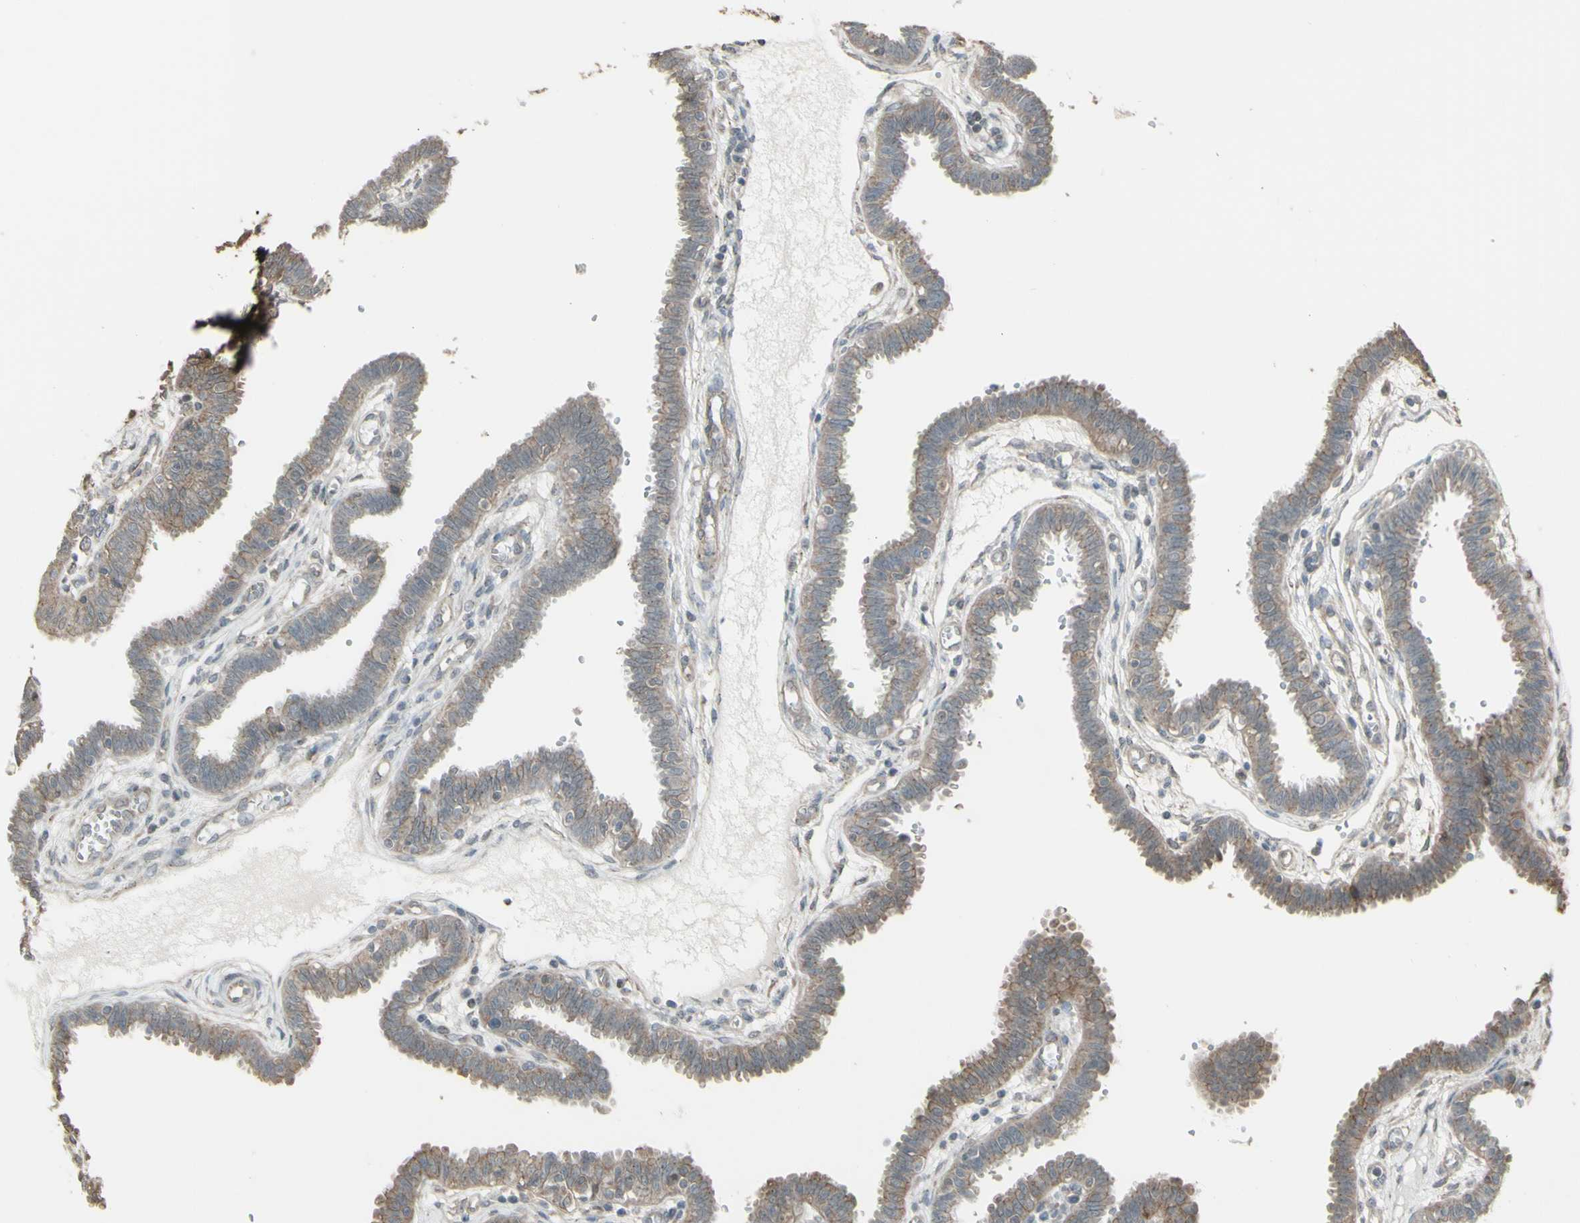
{"staining": {"intensity": "moderate", "quantity": ">75%", "location": "cytoplasmic/membranous"}, "tissue": "fallopian tube", "cell_type": "Glandular cells", "image_type": "normal", "snomed": [{"axis": "morphology", "description": "Normal tissue, NOS"}, {"axis": "topography", "description": "Fallopian tube"}], "caption": "An immunohistochemistry photomicrograph of normal tissue is shown. Protein staining in brown shows moderate cytoplasmic/membranous positivity in fallopian tube within glandular cells. (brown staining indicates protein expression, while blue staining denotes nuclei).", "gene": "ENSG00000285526", "patient": {"sex": "female", "age": 32}}